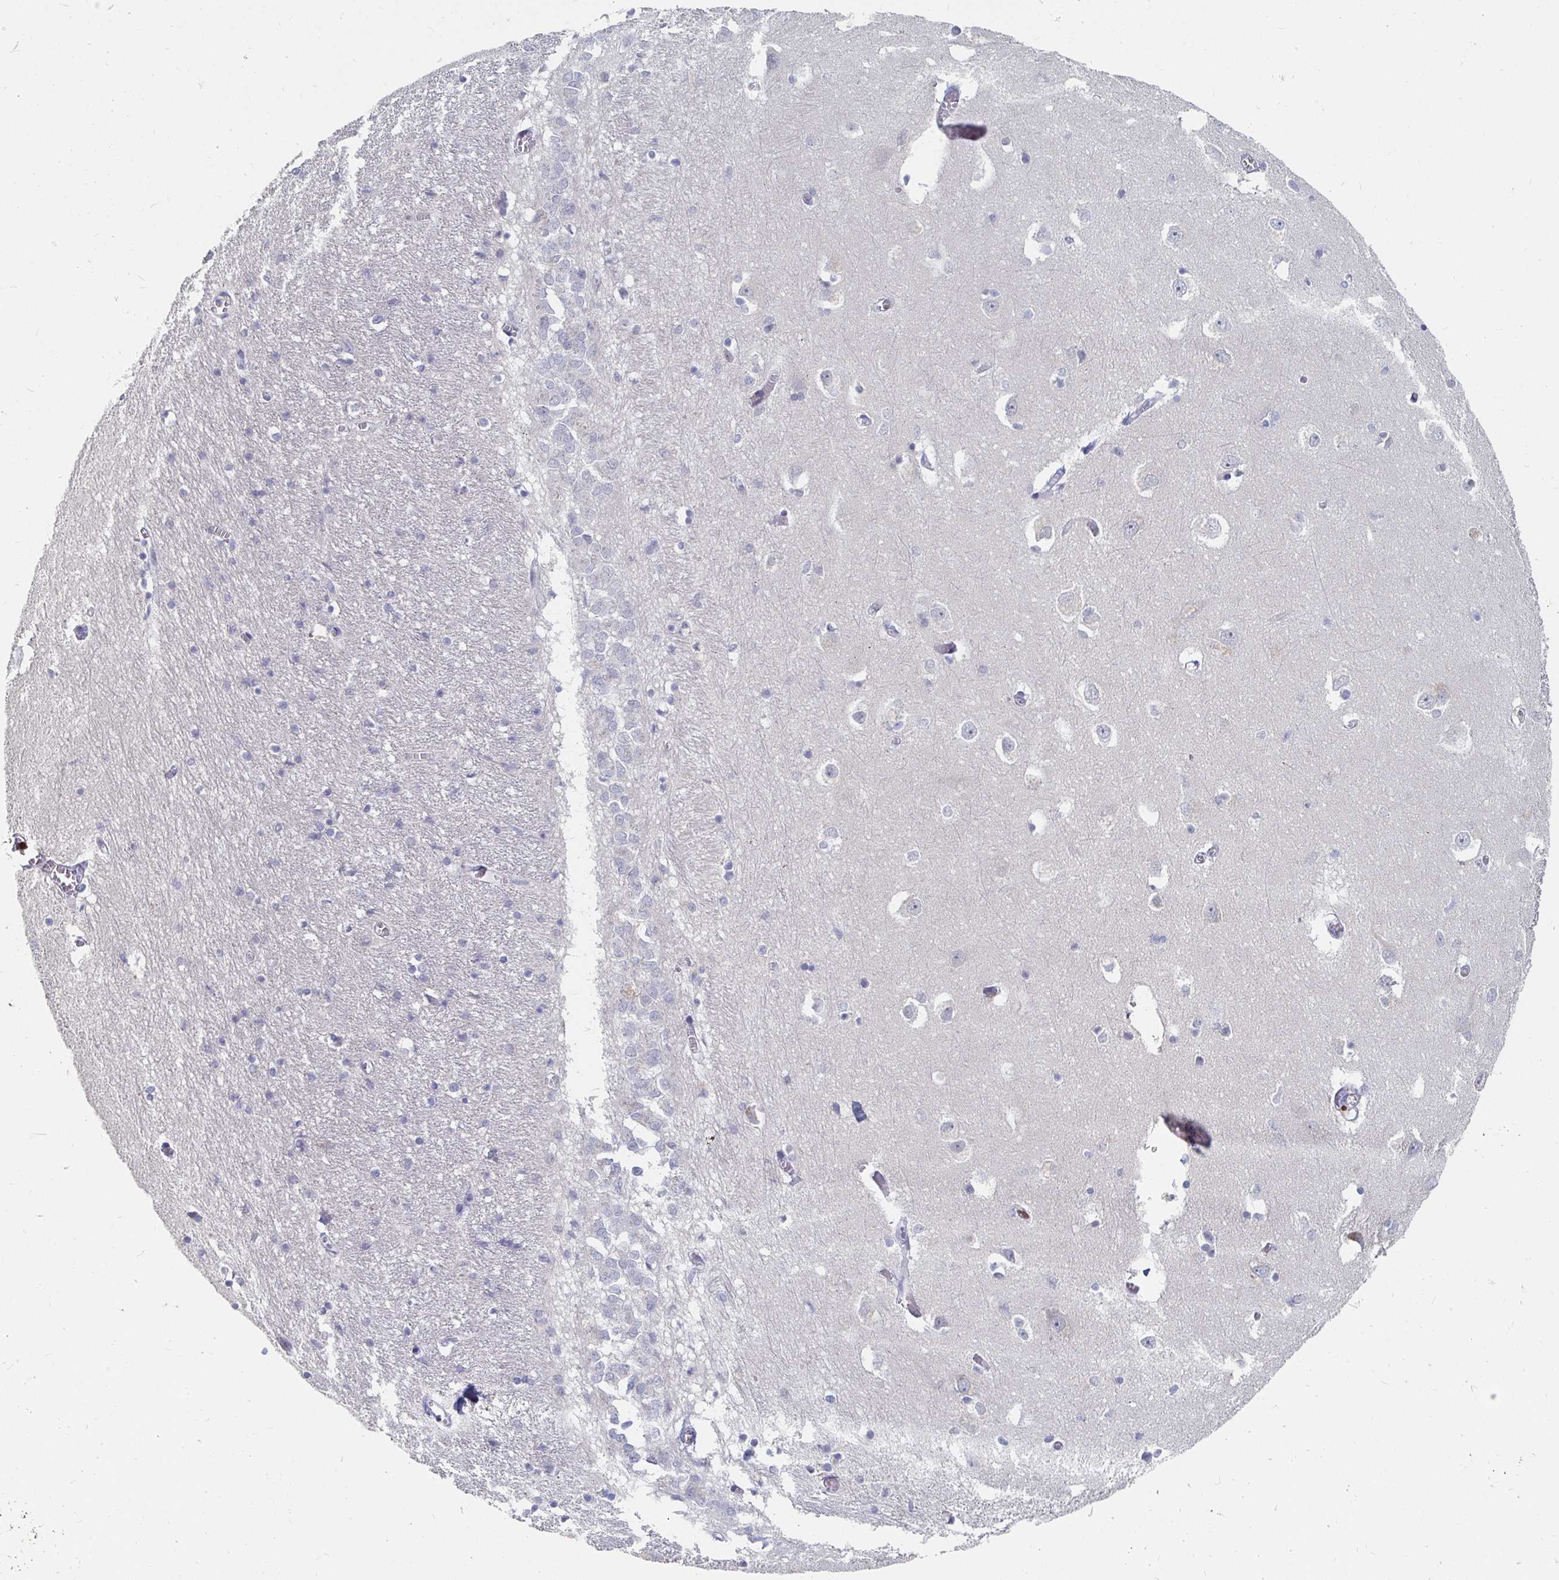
{"staining": {"intensity": "negative", "quantity": "none", "location": "none"}, "tissue": "caudate", "cell_type": "Glial cells", "image_type": "normal", "snomed": [{"axis": "morphology", "description": "Normal tissue, NOS"}, {"axis": "topography", "description": "Lateral ventricle wall"}, {"axis": "topography", "description": "Hippocampus"}], "caption": "This is an immunohistochemistry (IHC) photomicrograph of benign human caudate. There is no staining in glial cells.", "gene": "MEIS1", "patient": {"sex": "female", "age": 63}}